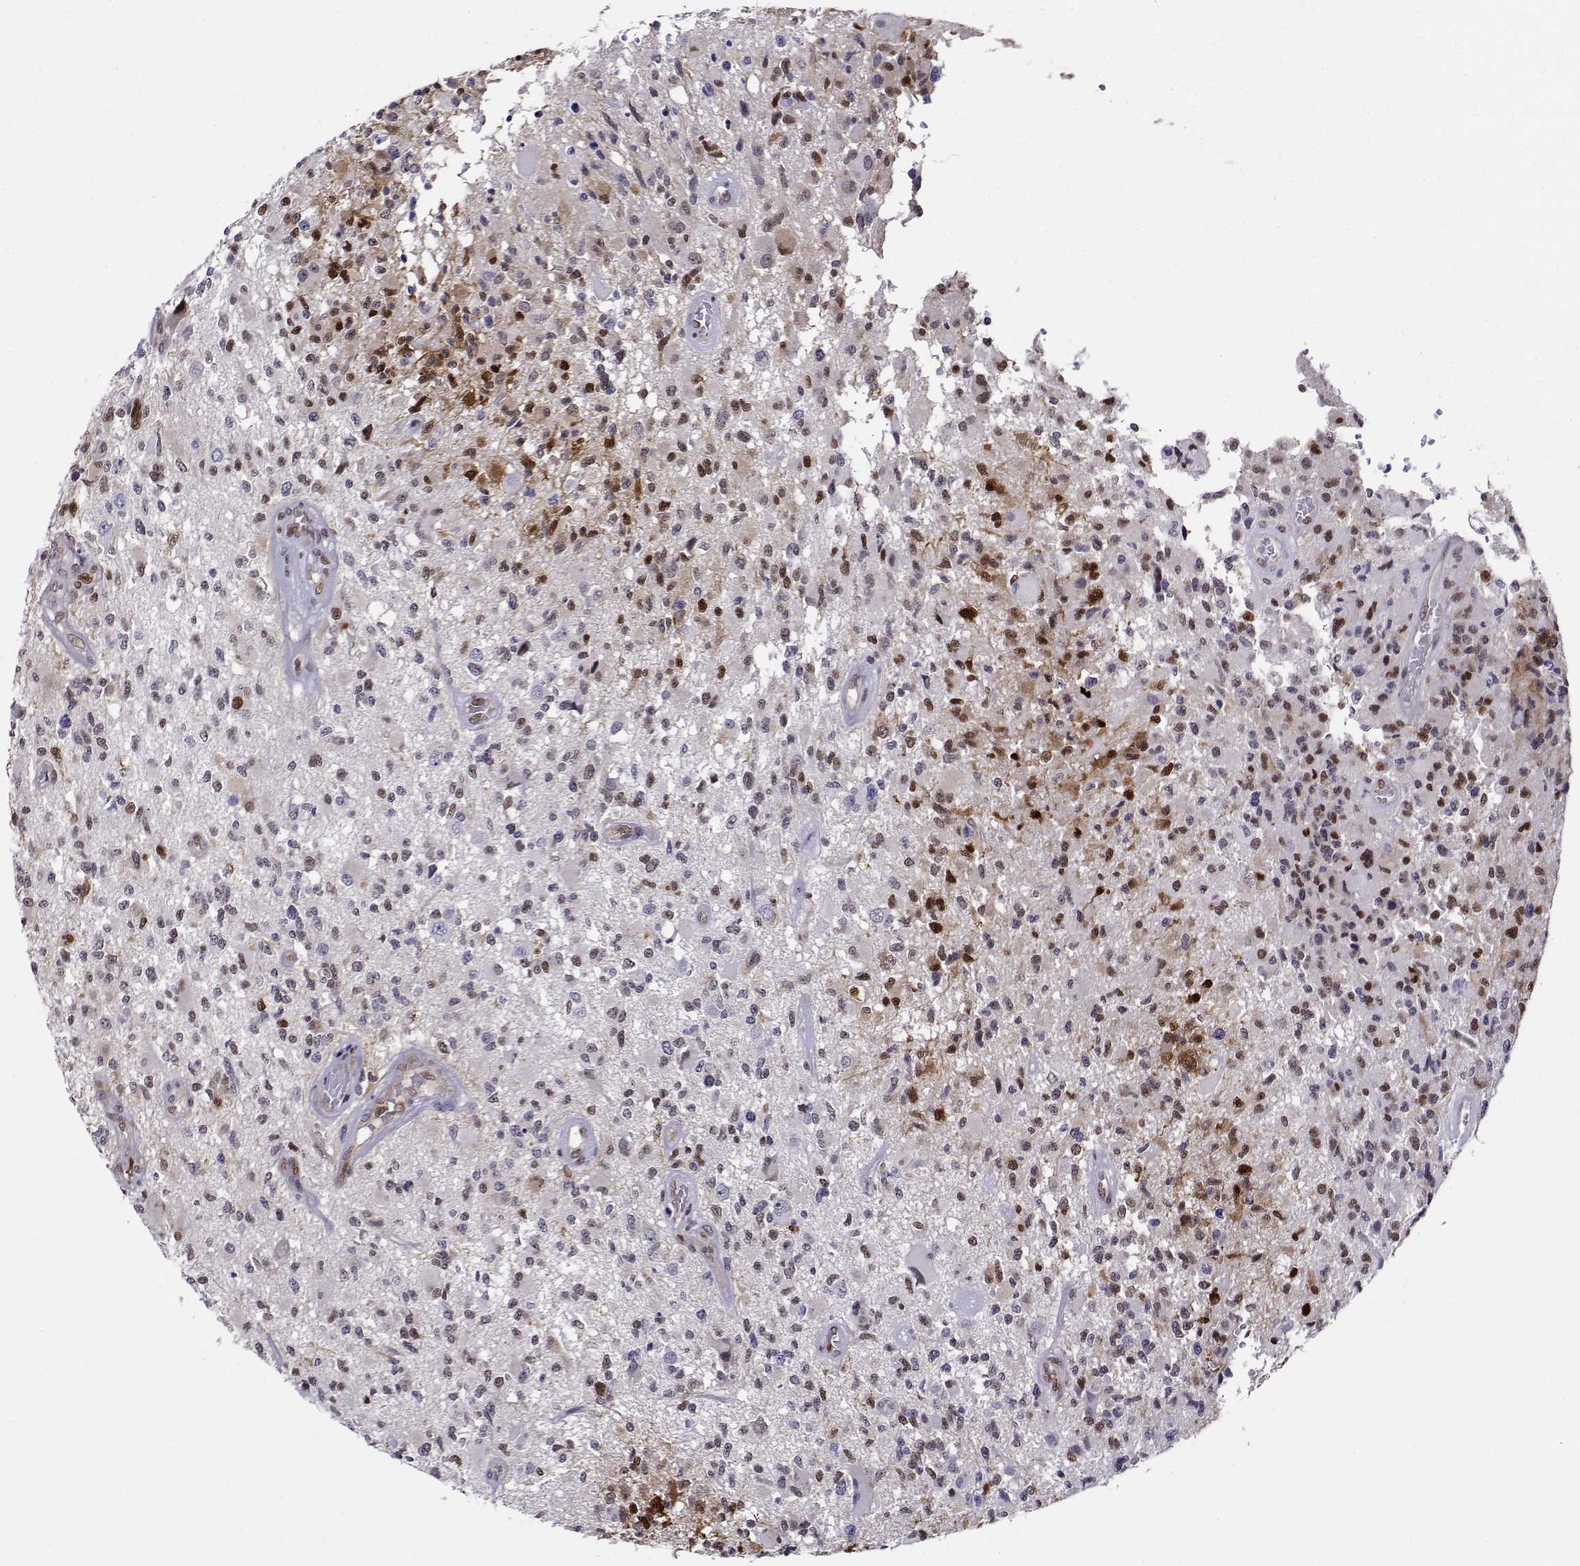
{"staining": {"intensity": "strong", "quantity": "<25%", "location": "nuclear"}, "tissue": "glioma", "cell_type": "Tumor cells", "image_type": "cancer", "snomed": [{"axis": "morphology", "description": "Glioma, malignant, High grade"}, {"axis": "topography", "description": "Brain"}], "caption": "Malignant glioma (high-grade) stained for a protein demonstrates strong nuclear positivity in tumor cells. (Brightfield microscopy of DAB IHC at high magnification).", "gene": "ERF", "patient": {"sex": "female", "age": 63}}